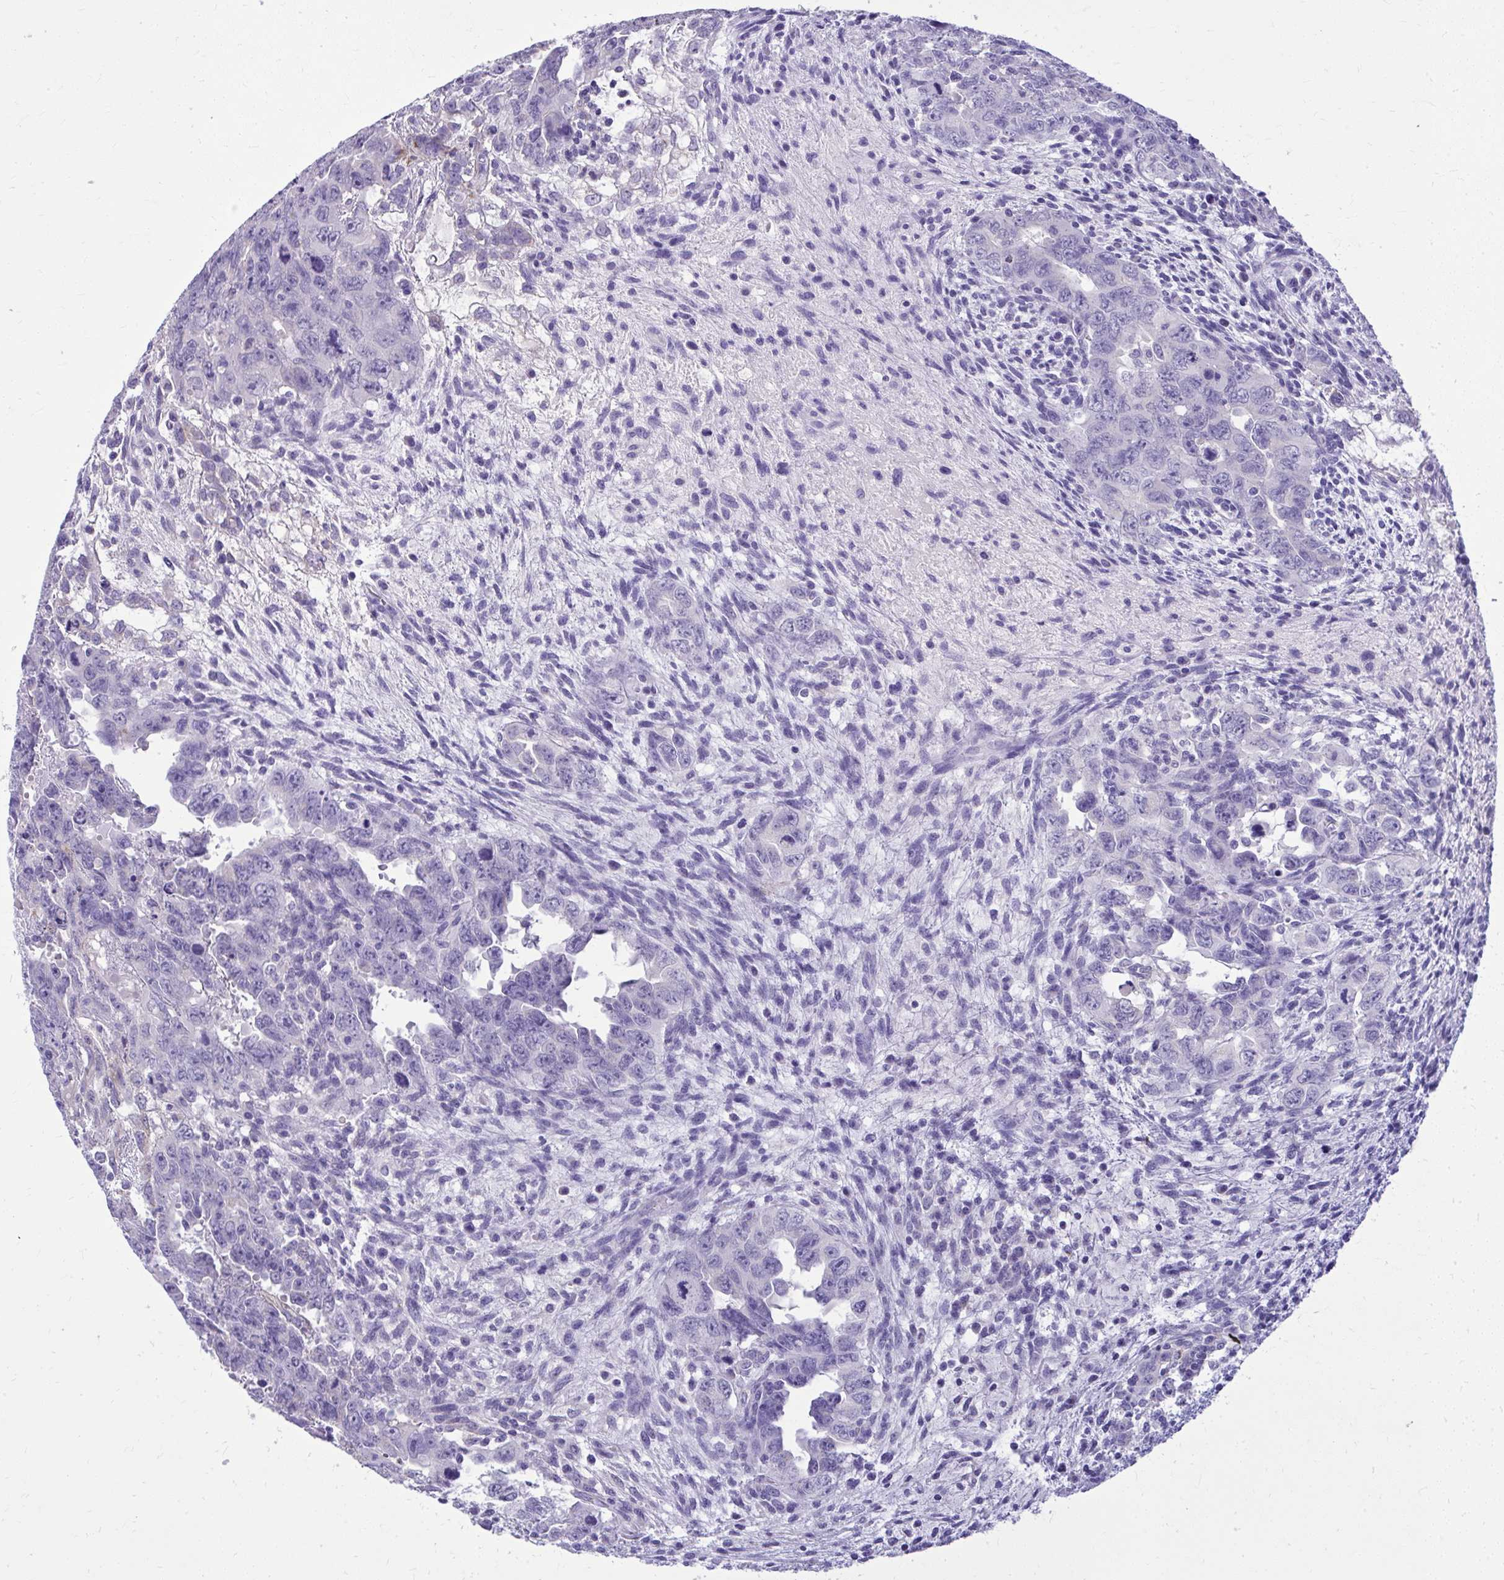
{"staining": {"intensity": "negative", "quantity": "none", "location": "none"}, "tissue": "testis cancer", "cell_type": "Tumor cells", "image_type": "cancer", "snomed": [{"axis": "morphology", "description": "Carcinoma, Embryonal, NOS"}, {"axis": "topography", "description": "Testis"}], "caption": "Immunohistochemical staining of embryonal carcinoma (testis) displays no significant positivity in tumor cells. (DAB (3,3'-diaminobenzidine) IHC with hematoxylin counter stain).", "gene": "NNMT", "patient": {"sex": "male", "age": 24}}